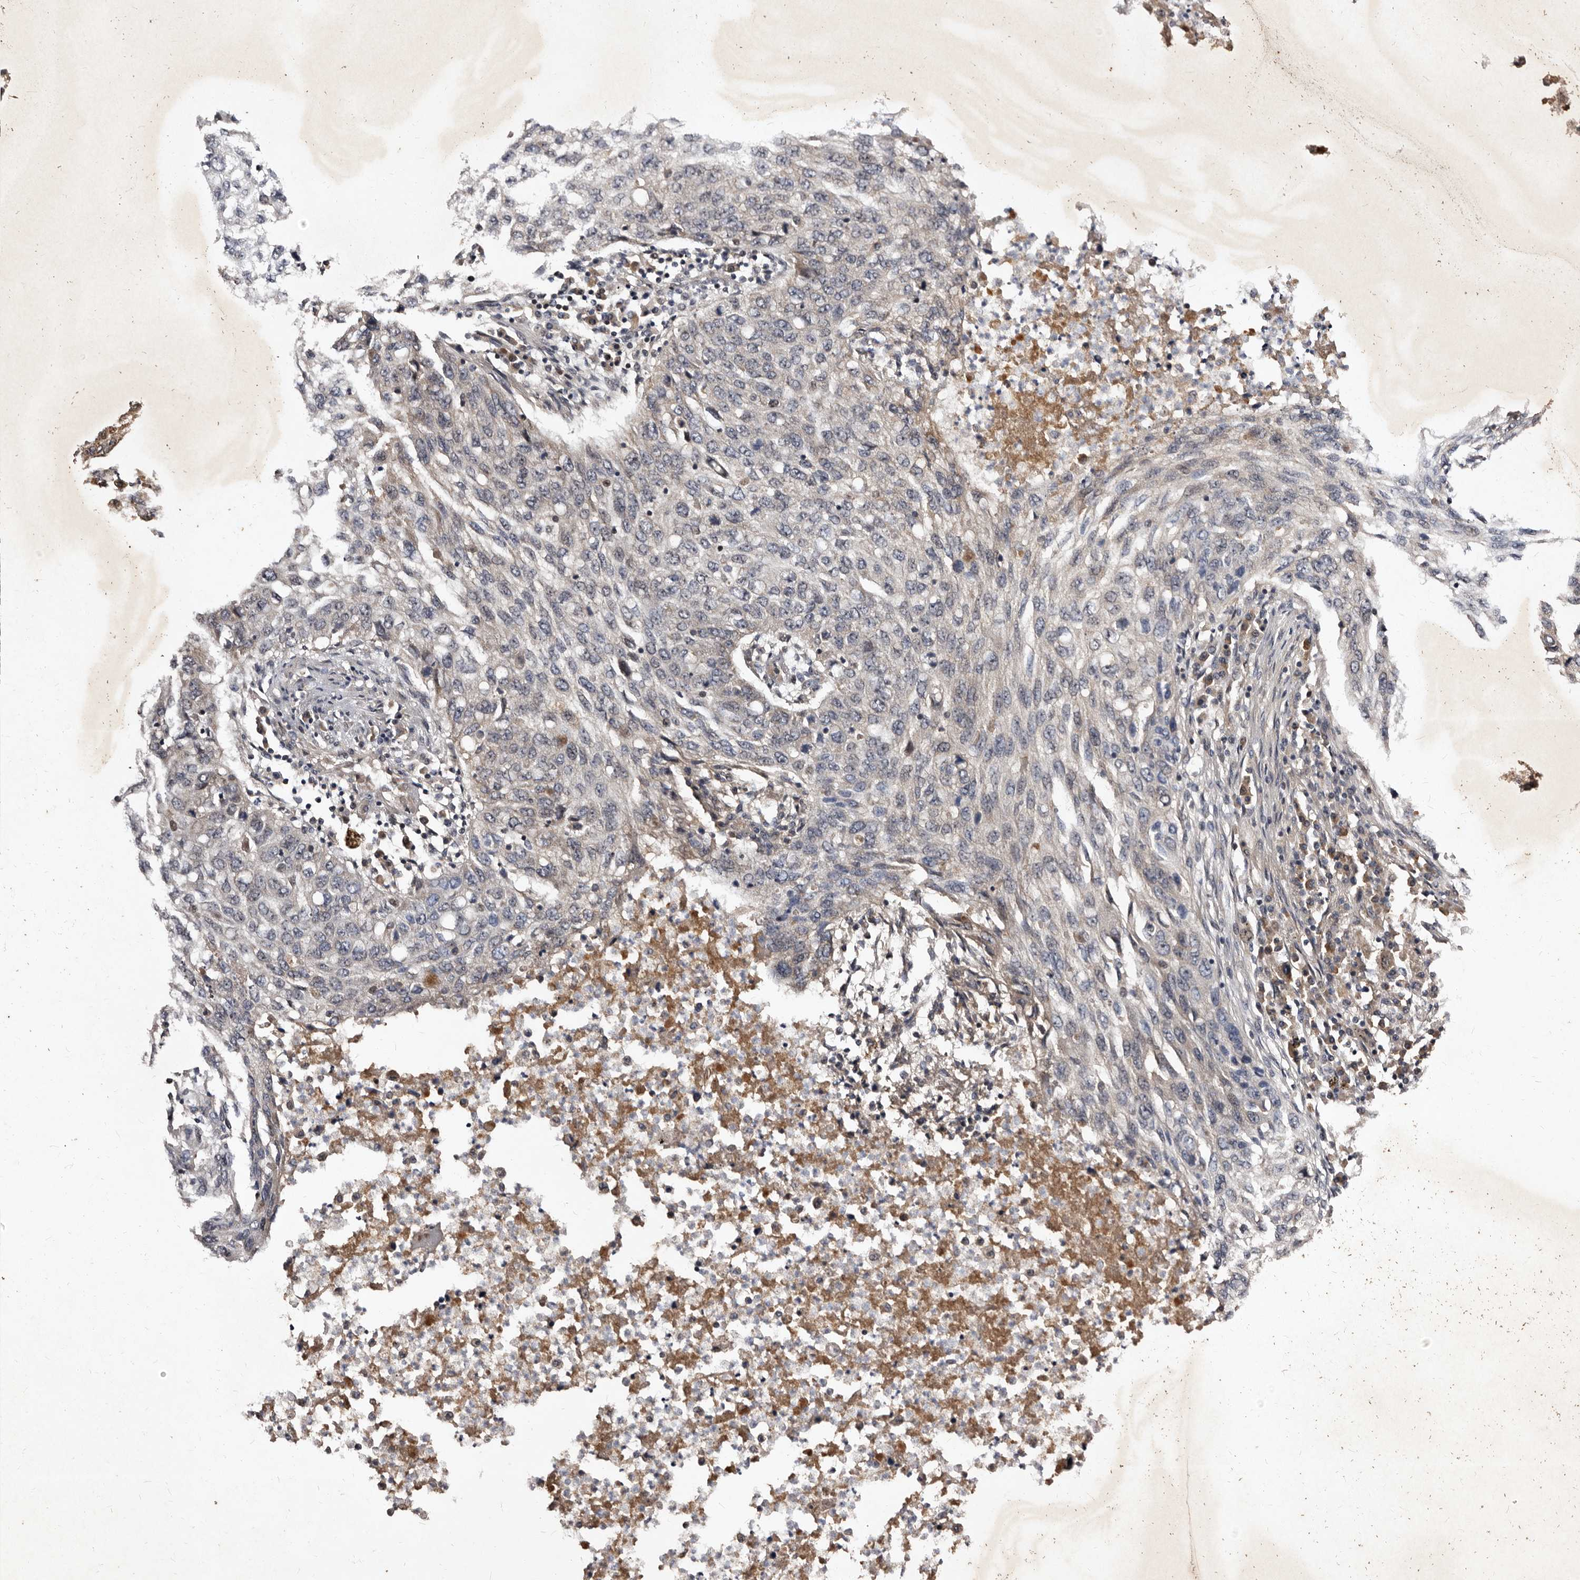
{"staining": {"intensity": "negative", "quantity": "none", "location": "none"}, "tissue": "lung cancer", "cell_type": "Tumor cells", "image_type": "cancer", "snomed": [{"axis": "morphology", "description": "Squamous cell carcinoma, NOS"}, {"axis": "topography", "description": "Lung"}], "caption": "Human lung cancer (squamous cell carcinoma) stained for a protein using immunohistochemistry (IHC) reveals no positivity in tumor cells.", "gene": "MKRN3", "patient": {"sex": "female", "age": 63}}